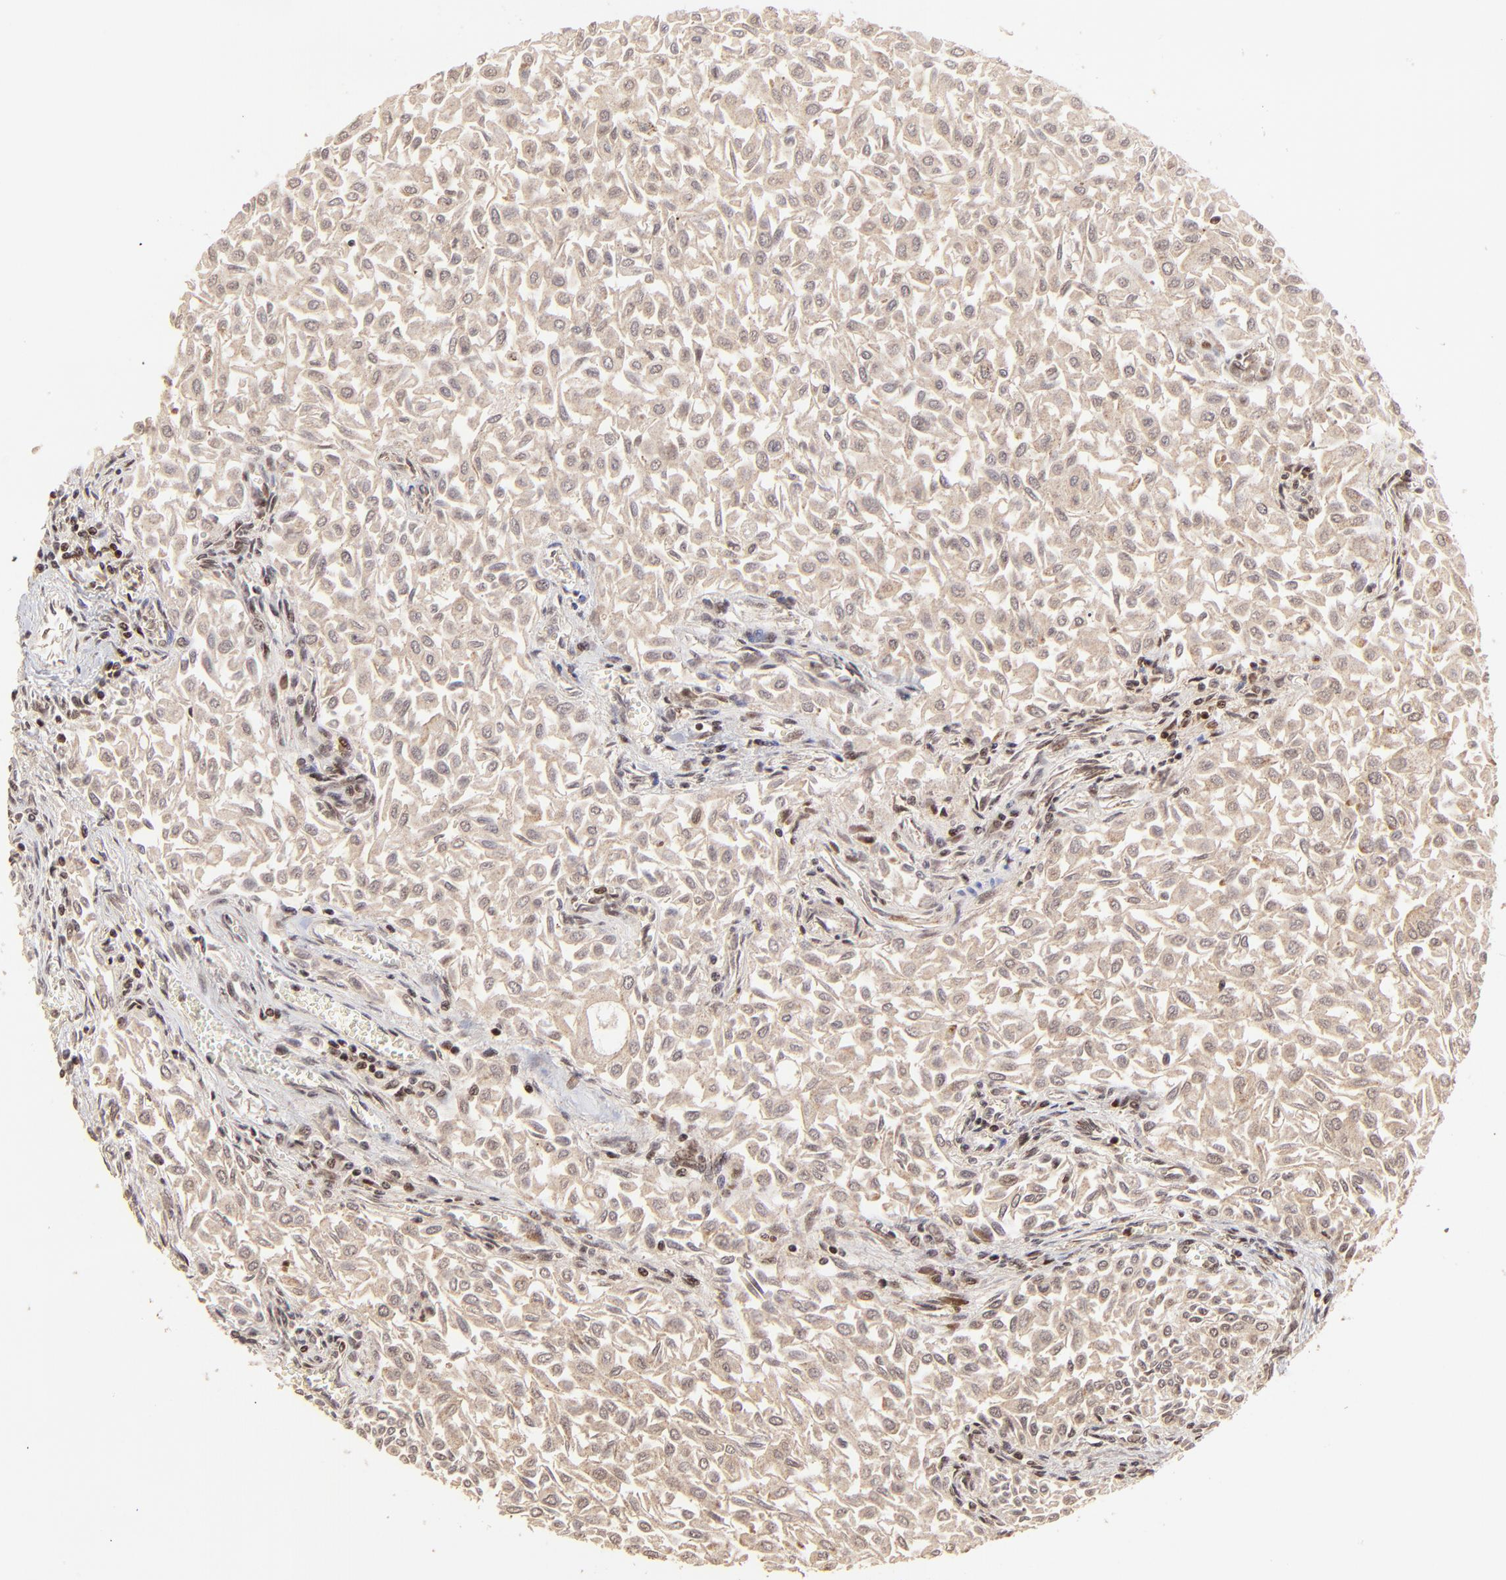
{"staining": {"intensity": "weak", "quantity": ">75%", "location": "cytoplasmic/membranous"}, "tissue": "urothelial cancer", "cell_type": "Tumor cells", "image_type": "cancer", "snomed": [{"axis": "morphology", "description": "Urothelial carcinoma, Low grade"}, {"axis": "topography", "description": "Urinary bladder"}], "caption": "Weak cytoplasmic/membranous protein expression is identified in about >75% of tumor cells in urothelial cancer.", "gene": "MED15", "patient": {"sex": "male", "age": 64}}